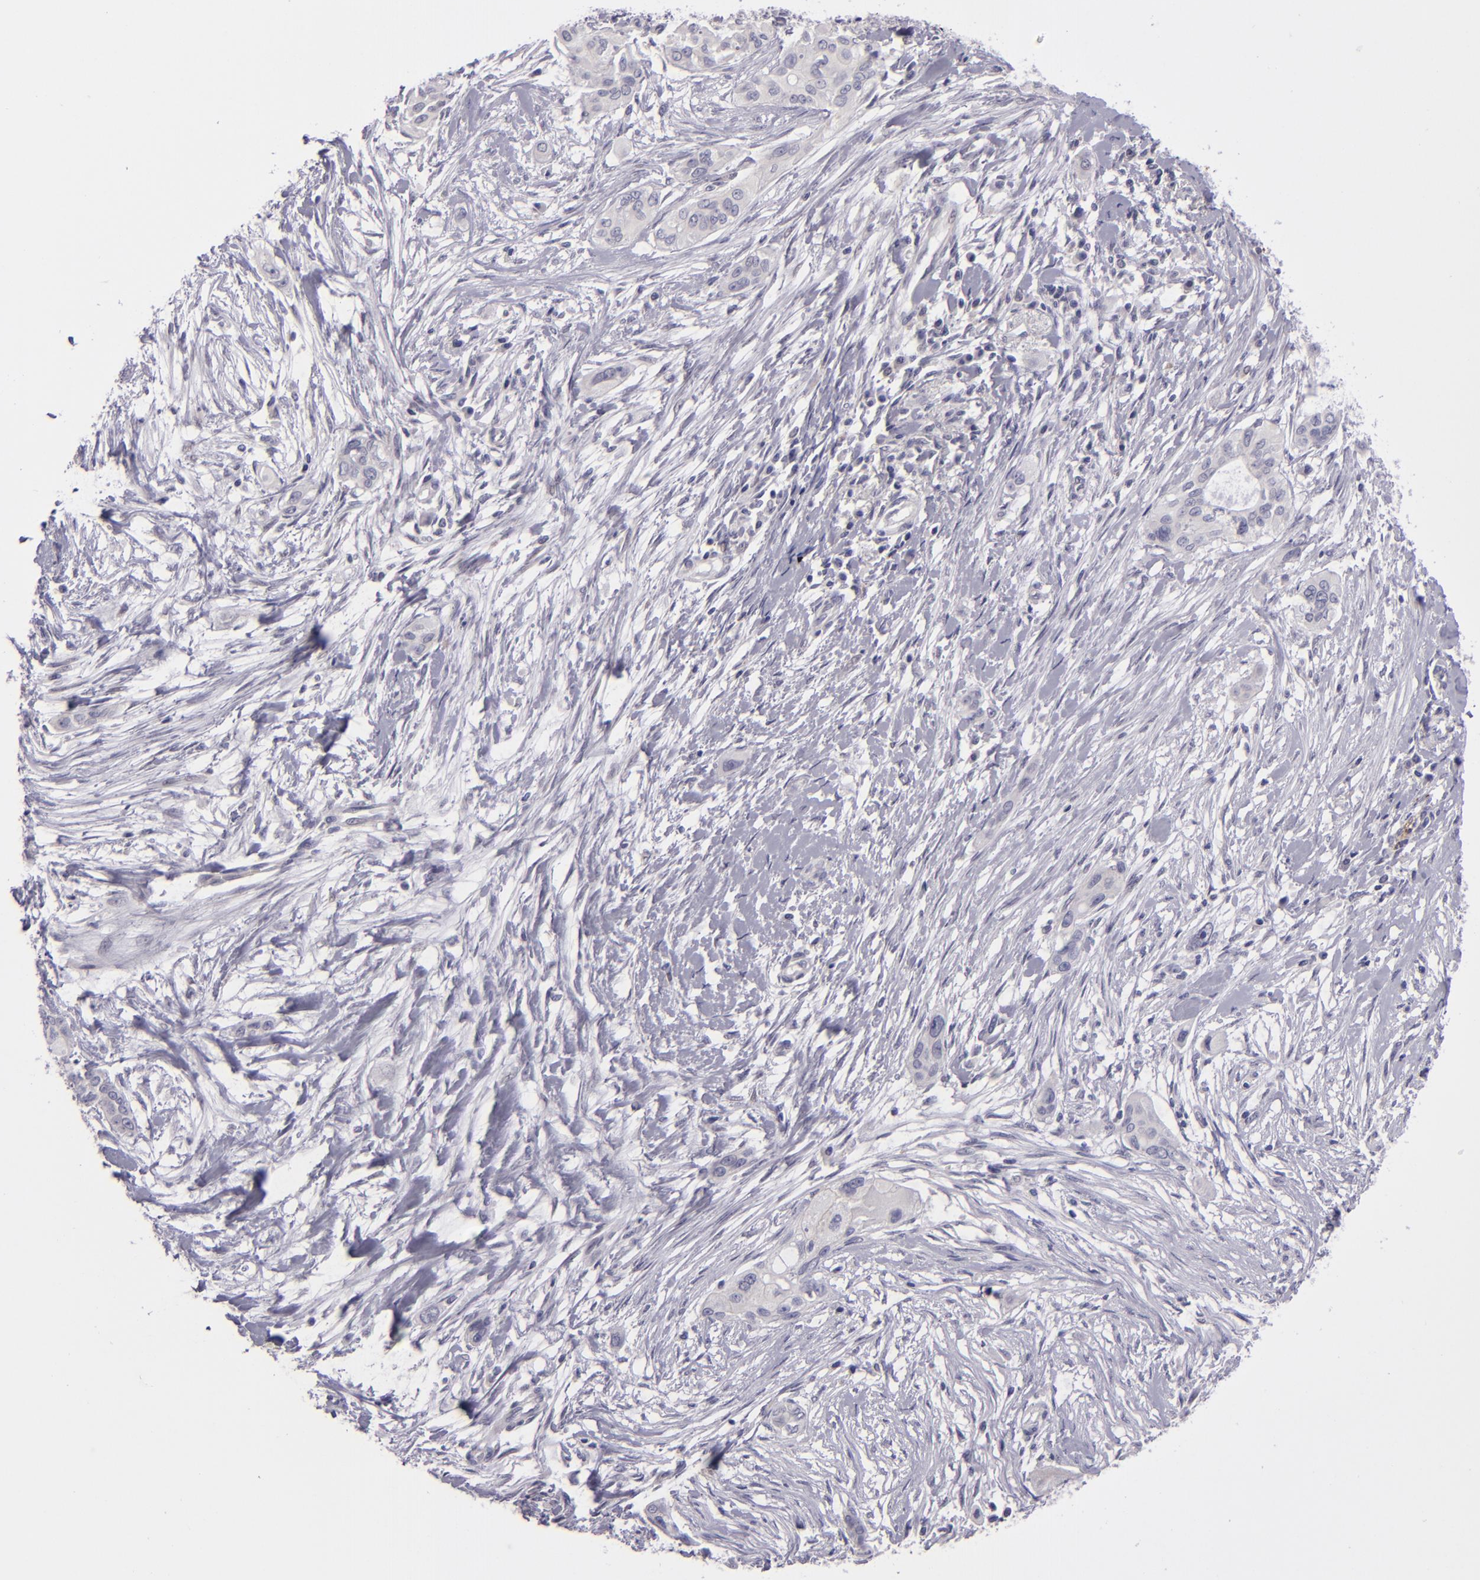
{"staining": {"intensity": "negative", "quantity": "none", "location": "none"}, "tissue": "pancreatic cancer", "cell_type": "Tumor cells", "image_type": "cancer", "snomed": [{"axis": "morphology", "description": "Adenocarcinoma, NOS"}, {"axis": "topography", "description": "Pancreas"}], "caption": "Protein analysis of pancreatic cancer (adenocarcinoma) shows no significant staining in tumor cells.", "gene": "SNCB", "patient": {"sex": "female", "age": 60}}